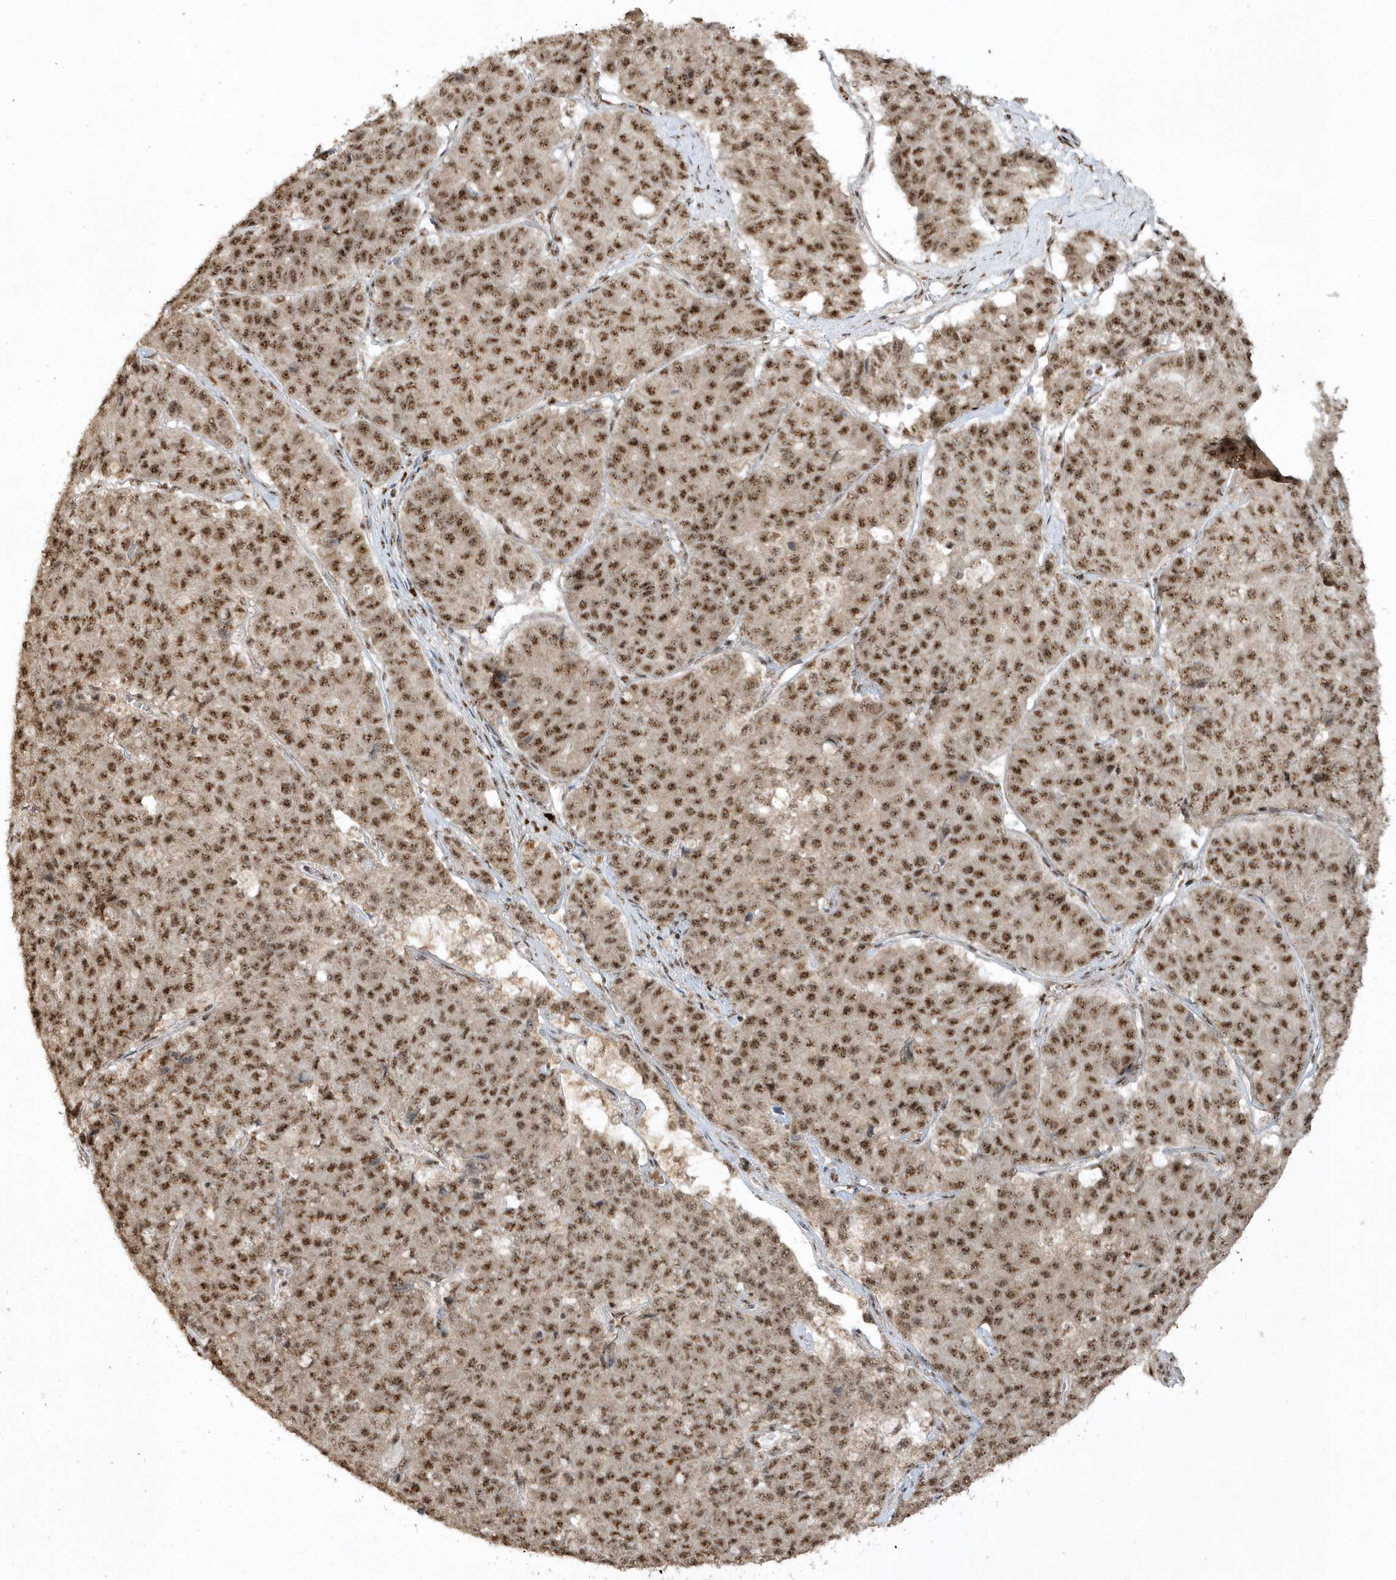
{"staining": {"intensity": "strong", "quantity": ">75%", "location": "nuclear"}, "tissue": "pancreatic cancer", "cell_type": "Tumor cells", "image_type": "cancer", "snomed": [{"axis": "morphology", "description": "Adenocarcinoma, NOS"}, {"axis": "topography", "description": "Pancreas"}], "caption": "A brown stain shows strong nuclear positivity of a protein in human pancreatic cancer tumor cells. (DAB IHC, brown staining for protein, blue staining for nuclei).", "gene": "POLR3B", "patient": {"sex": "male", "age": 50}}